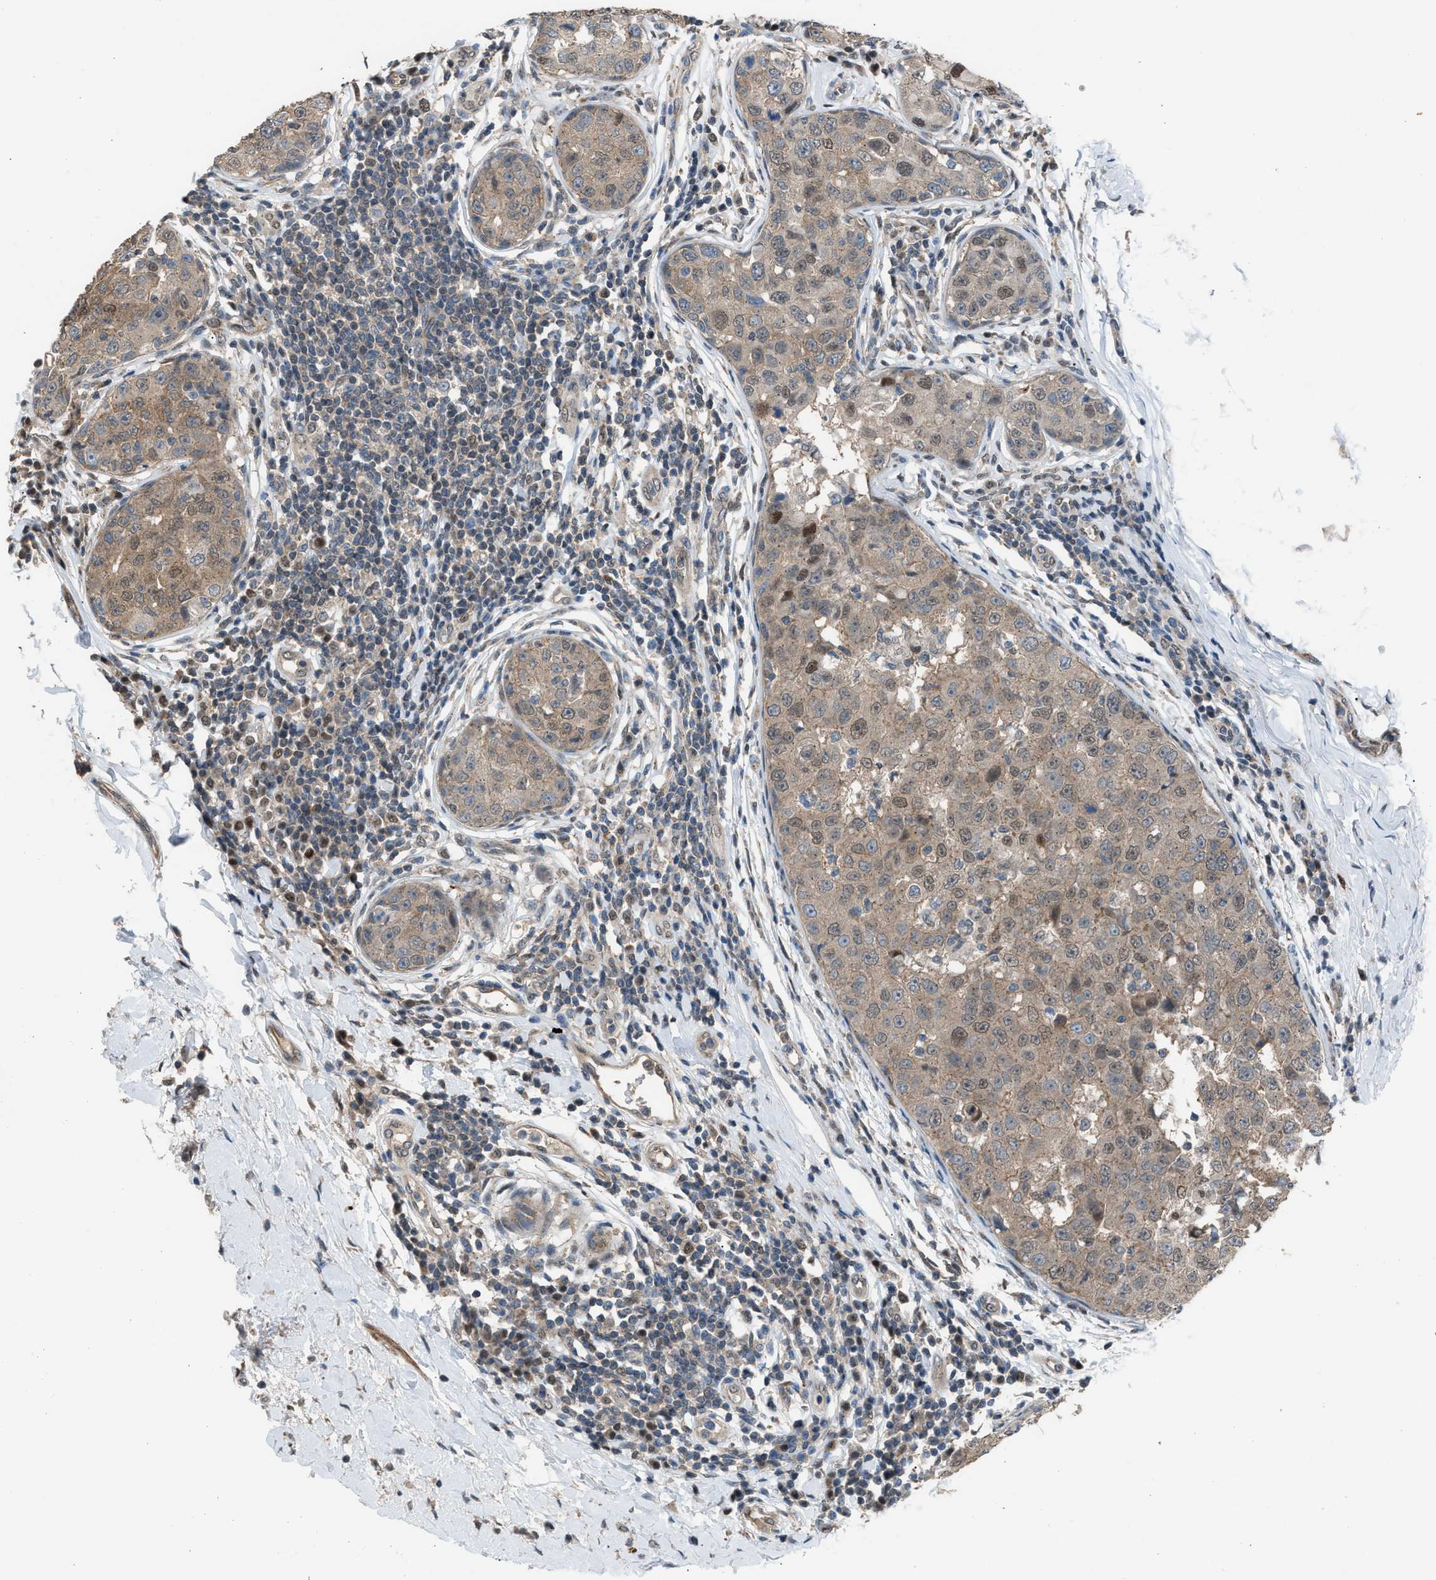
{"staining": {"intensity": "moderate", "quantity": "25%-75%", "location": "cytoplasmic/membranous,nuclear"}, "tissue": "breast cancer", "cell_type": "Tumor cells", "image_type": "cancer", "snomed": [{"axis": "morphology", "description": "Duct carcinoma"}, {"axis": "topography", "description": "Breast"}], "caption": "Protein expression analysis of breast cancer exhibits moderate cytoplasmic/membranous and nuclear positivity in approximately 25%-75% of tumor cells.", "gene": "CRTC1", "patient": {"sex": "female", "age": 27}}